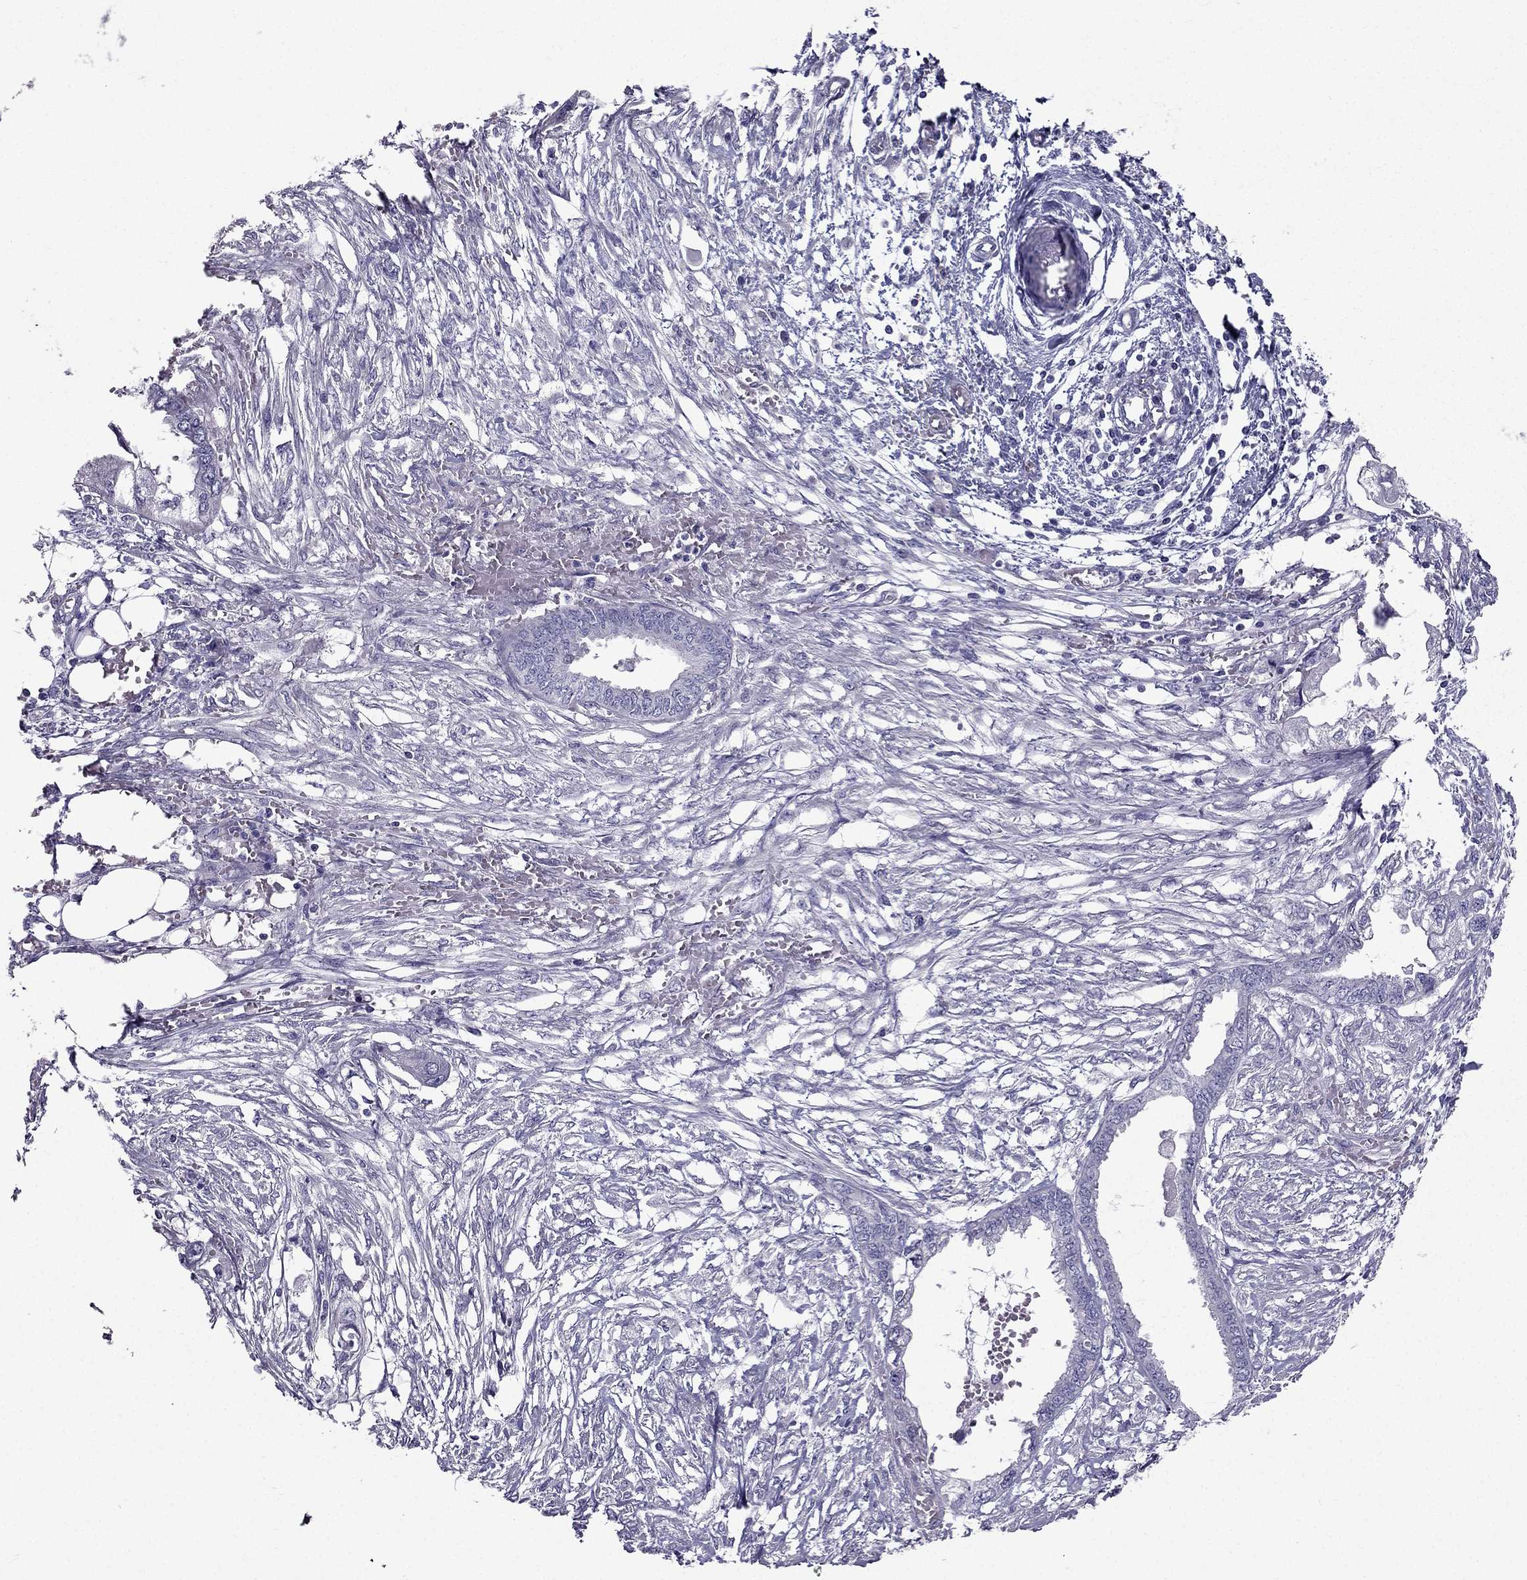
{"staining": {"intensity": "negative", "quantity": "none", "location": "none"}, "tissue": "endometrial cancer", "cell_type": "Tumor cells", "image_type": "cancer", "snomed": [{"axis": "morphology", "description": "Adenocarcinoma, NOS"}, {"axis": "morphology", "description": "Adenocarcinoma, metastatic, NOS"}, {"axis": "topography", "description": "Adipose tissue"}, {"axis": "topography", "description": "Endometrium"}], "caption": "This is a image of IHC staining of endometrial cancer (adenocarcinoma), which shows no expression in tumor cells.", "gene": "AAK1", "patient": {"sex": "female", "age": 67}}